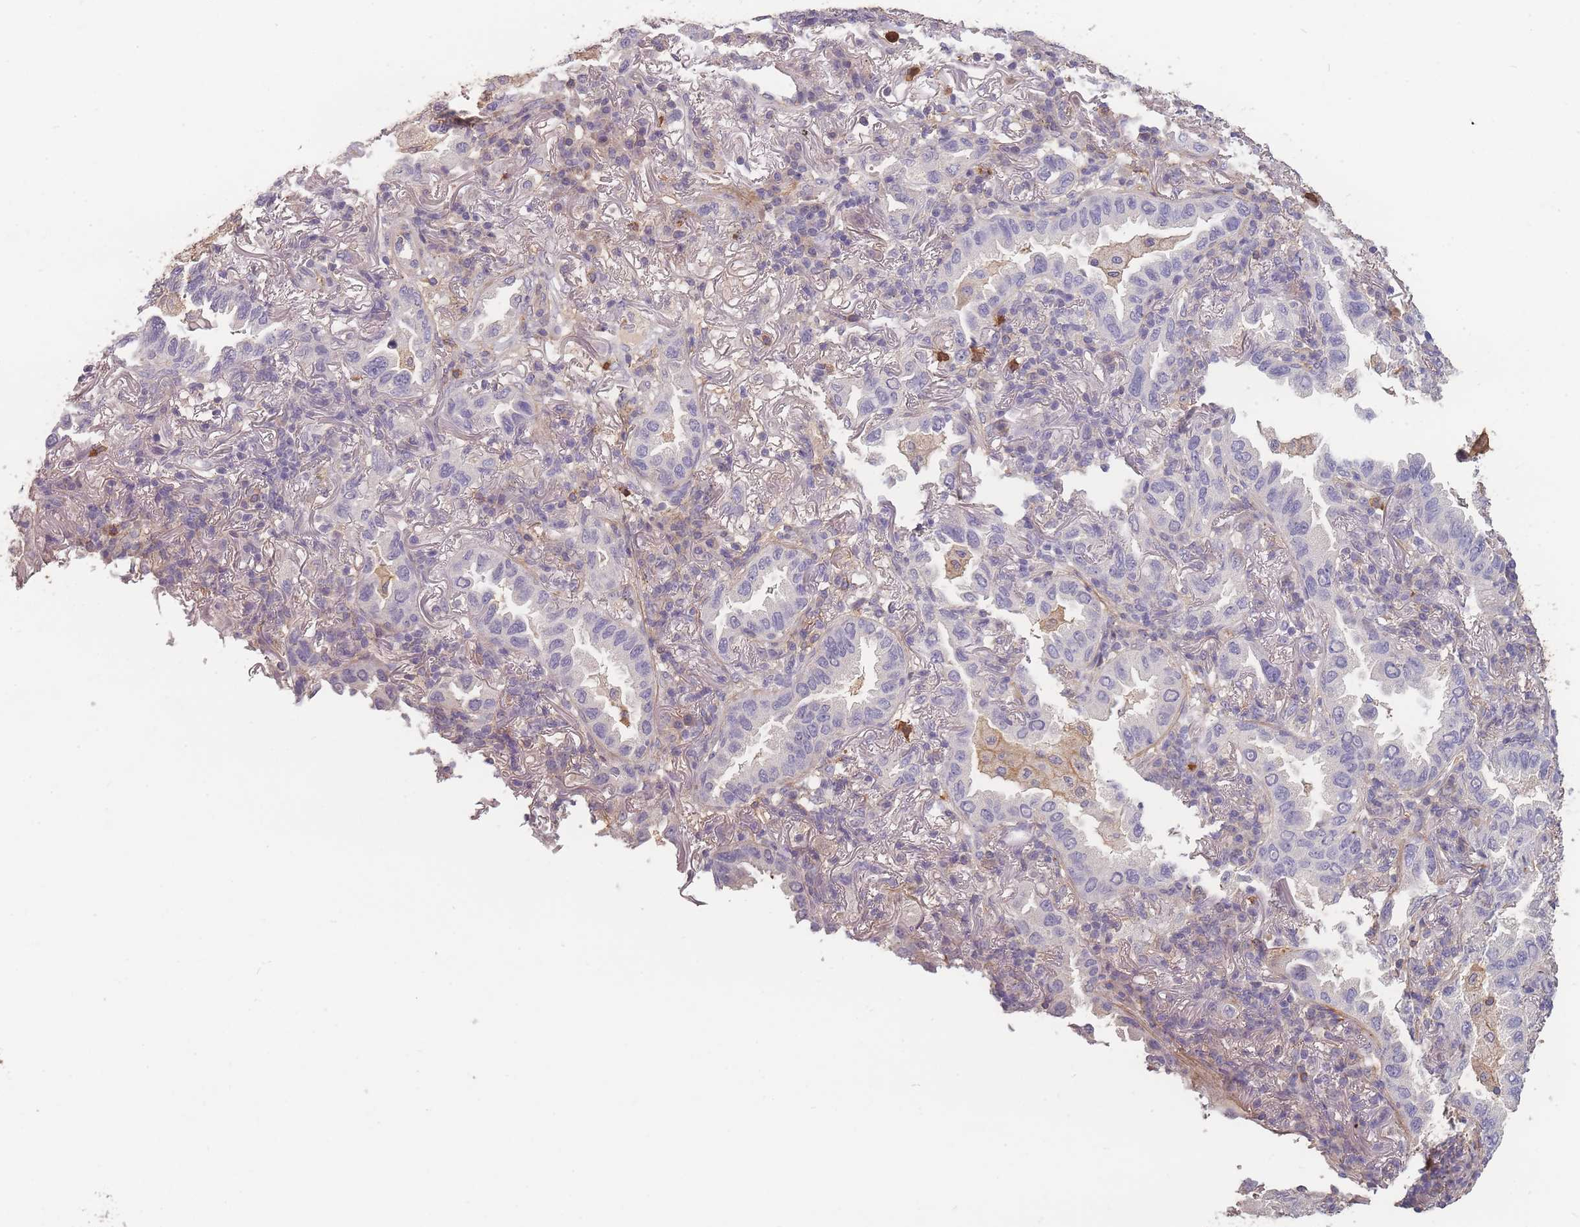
{"staining": {"intensity": "negative", "quantity": "none", "location": "none"}, "tissue": "lung cancer", "cell_type": "Tumor cells", "image_type": "cancer", "snomed": [{"axis": "morphology", "description": "Adenocarcinoma, NOS"}, {"axis": "topography", "description": "Lung"}], "caption": "Adenocarcinoma (lung) was stained to show a protein in brown. There is no significant expression in tumor cells. (IHC, brightfield microscopy, high magnification).", "gene": "BST1", "patient": {"sex": "female", "age": 69}}